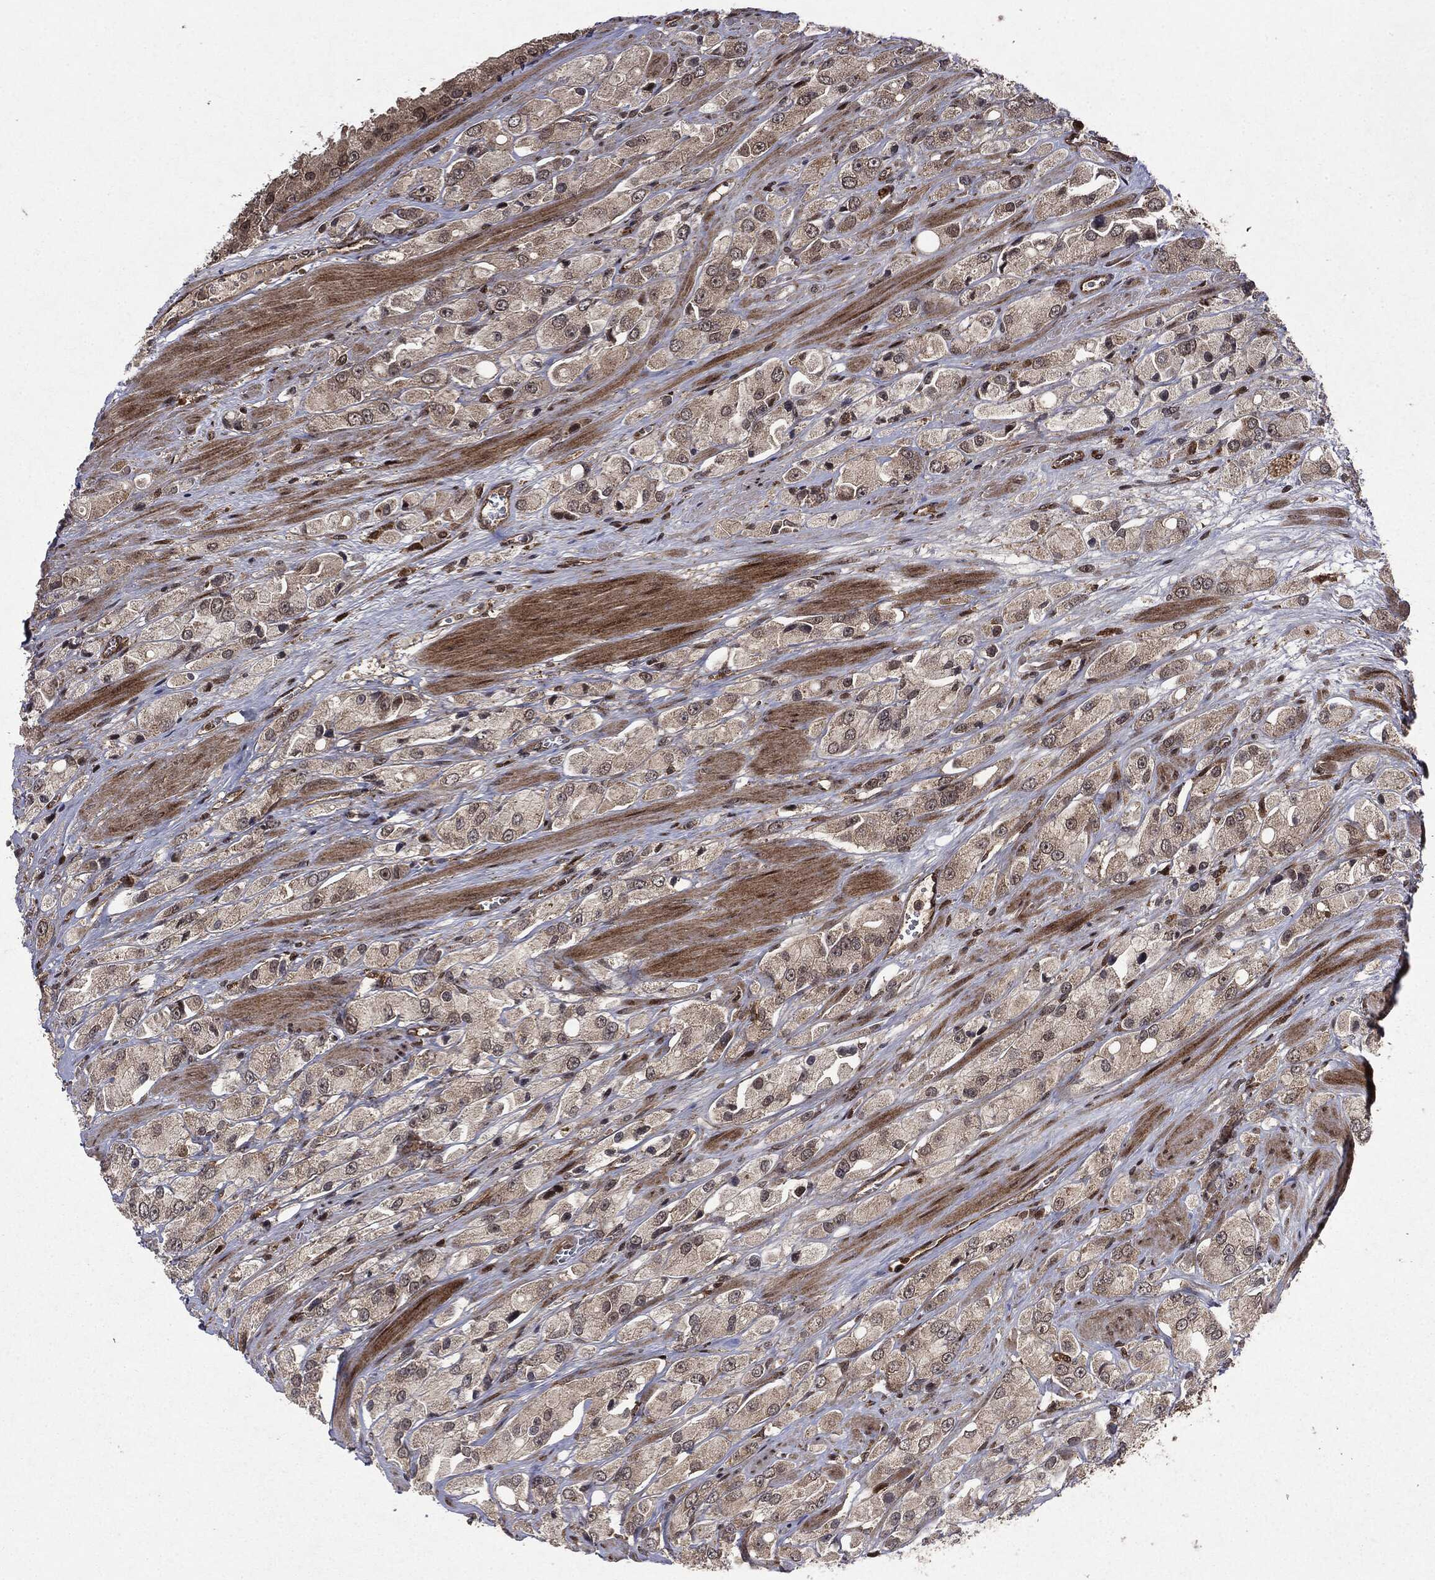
{"staining": {"intensity": "negative", "quantity": "none", "location": "none"}, "tissue": "prostate cancer", "cell_type": "Tumor cells", "image_type": "cancer", "snomed": [{"axis": "morphology", "description": "Adenocarcinoma, NOS"}, {"axis": "topography", "description": "Prostate and seminal vesicle, NOS"}, {"axis": "topography", "description": "Prostate"}], "caption": "Immunohistochemical staining of prostate cancer (adenocarcinoma) exhibits no significant staining in tumor cells.", "gene": "OTUB1", "patient": {"sex": "male", "age": 64}}